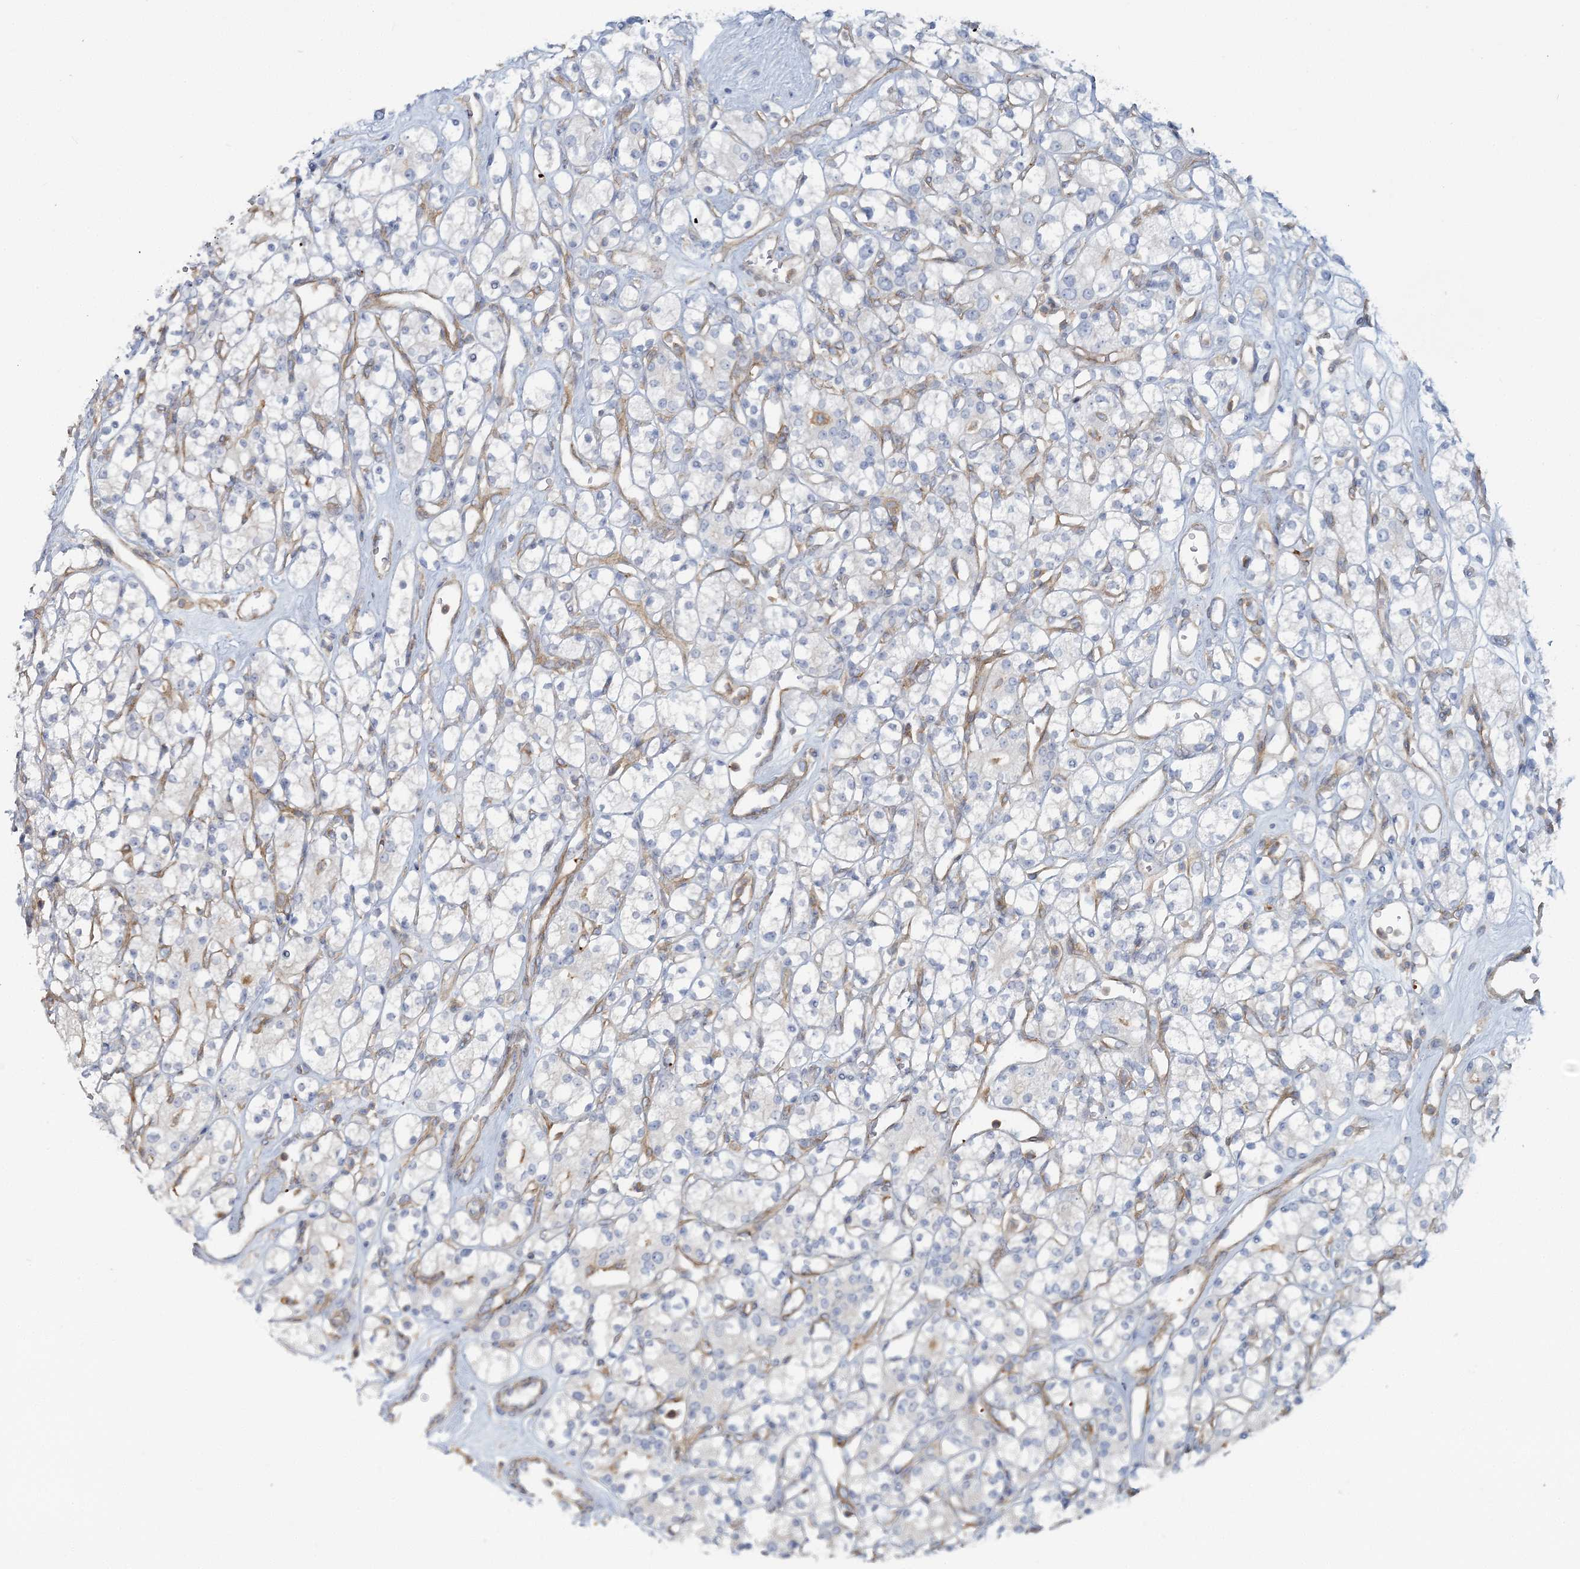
{"staining": {"intensity": "negative", "quantity": "none", "location": "none"}, "tissue": "renal cancer", "cell_type": "Tumor cells", "image_type": "cancer", "snomed": [{"axis": "morphology", "description": "Adenocarcinoma, NOS"}, {"axis": "topography", "description": "Kidney"}], "caption": "Protein analysis of renal cancer (adenocarcinoma) displays no significant expression in tumor cells.", "gene": "CUEDC2", "patient": {"sex": "male", "age": 77}}